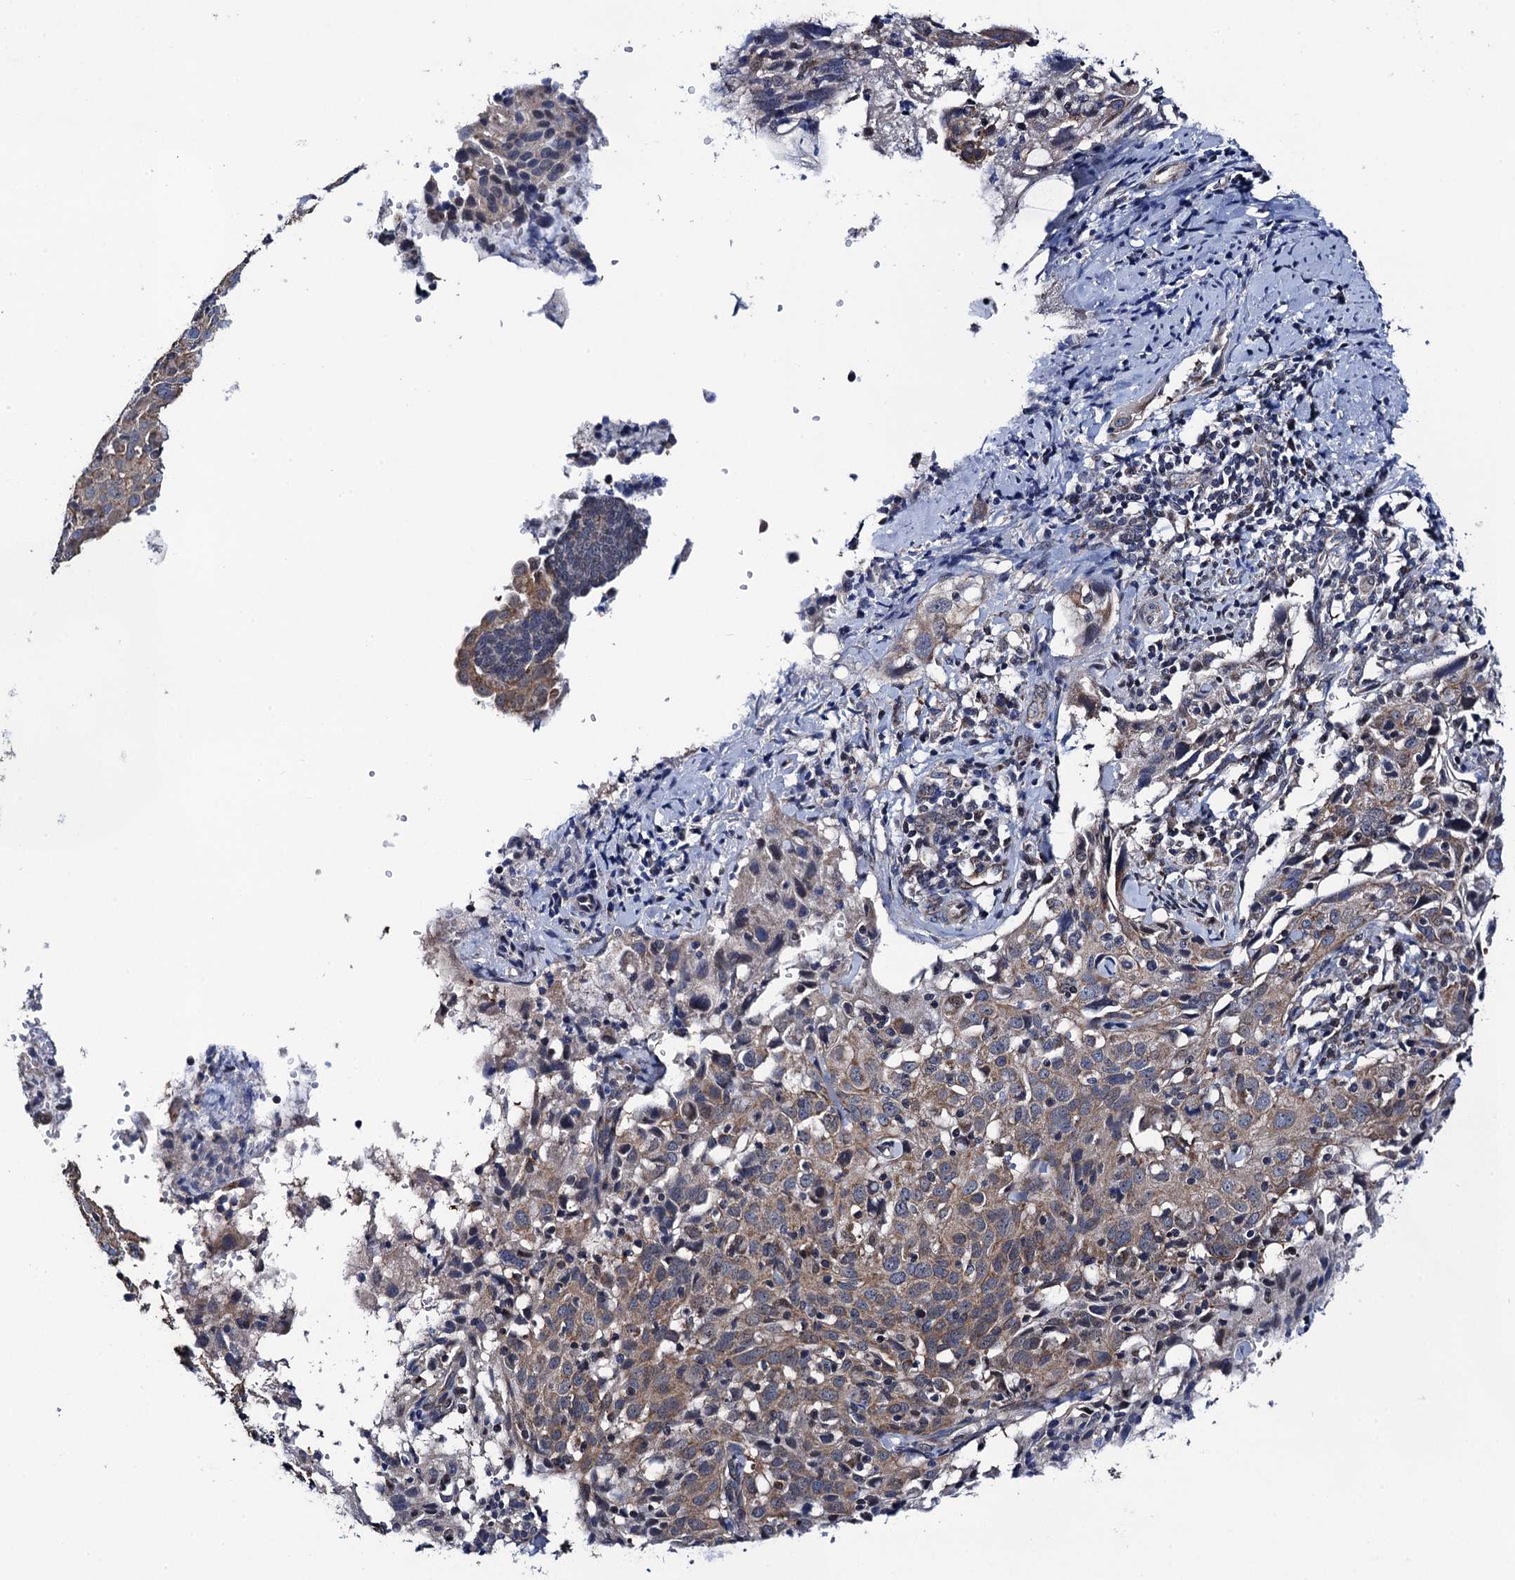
{"staining": {"intensity": "weak", "quantity": ">75%", "location": "cytoplasmic/membranous"}, "tissue": "cervical cancer", "cell_type": "Tumor cells", "image_type": "cancer", "snomed": [{"axis": "morphology", "description": "Squamous cell carcinoma, NOS"}, {"axis": "topography", "description": "Cervix"}], "caption": "Cervical squamous cell carcinoma stained for a protein reveals weak cytoplasmic/membranous positivity in tumor cells. Using DAB (3,3'-diaminobenzidine) (brown) and hematoxylin (blue) stains, captured at high magnification using brightfield microscopy.", "gene": "PTCD3", "patient": {"sex": "female", "age": 31}}